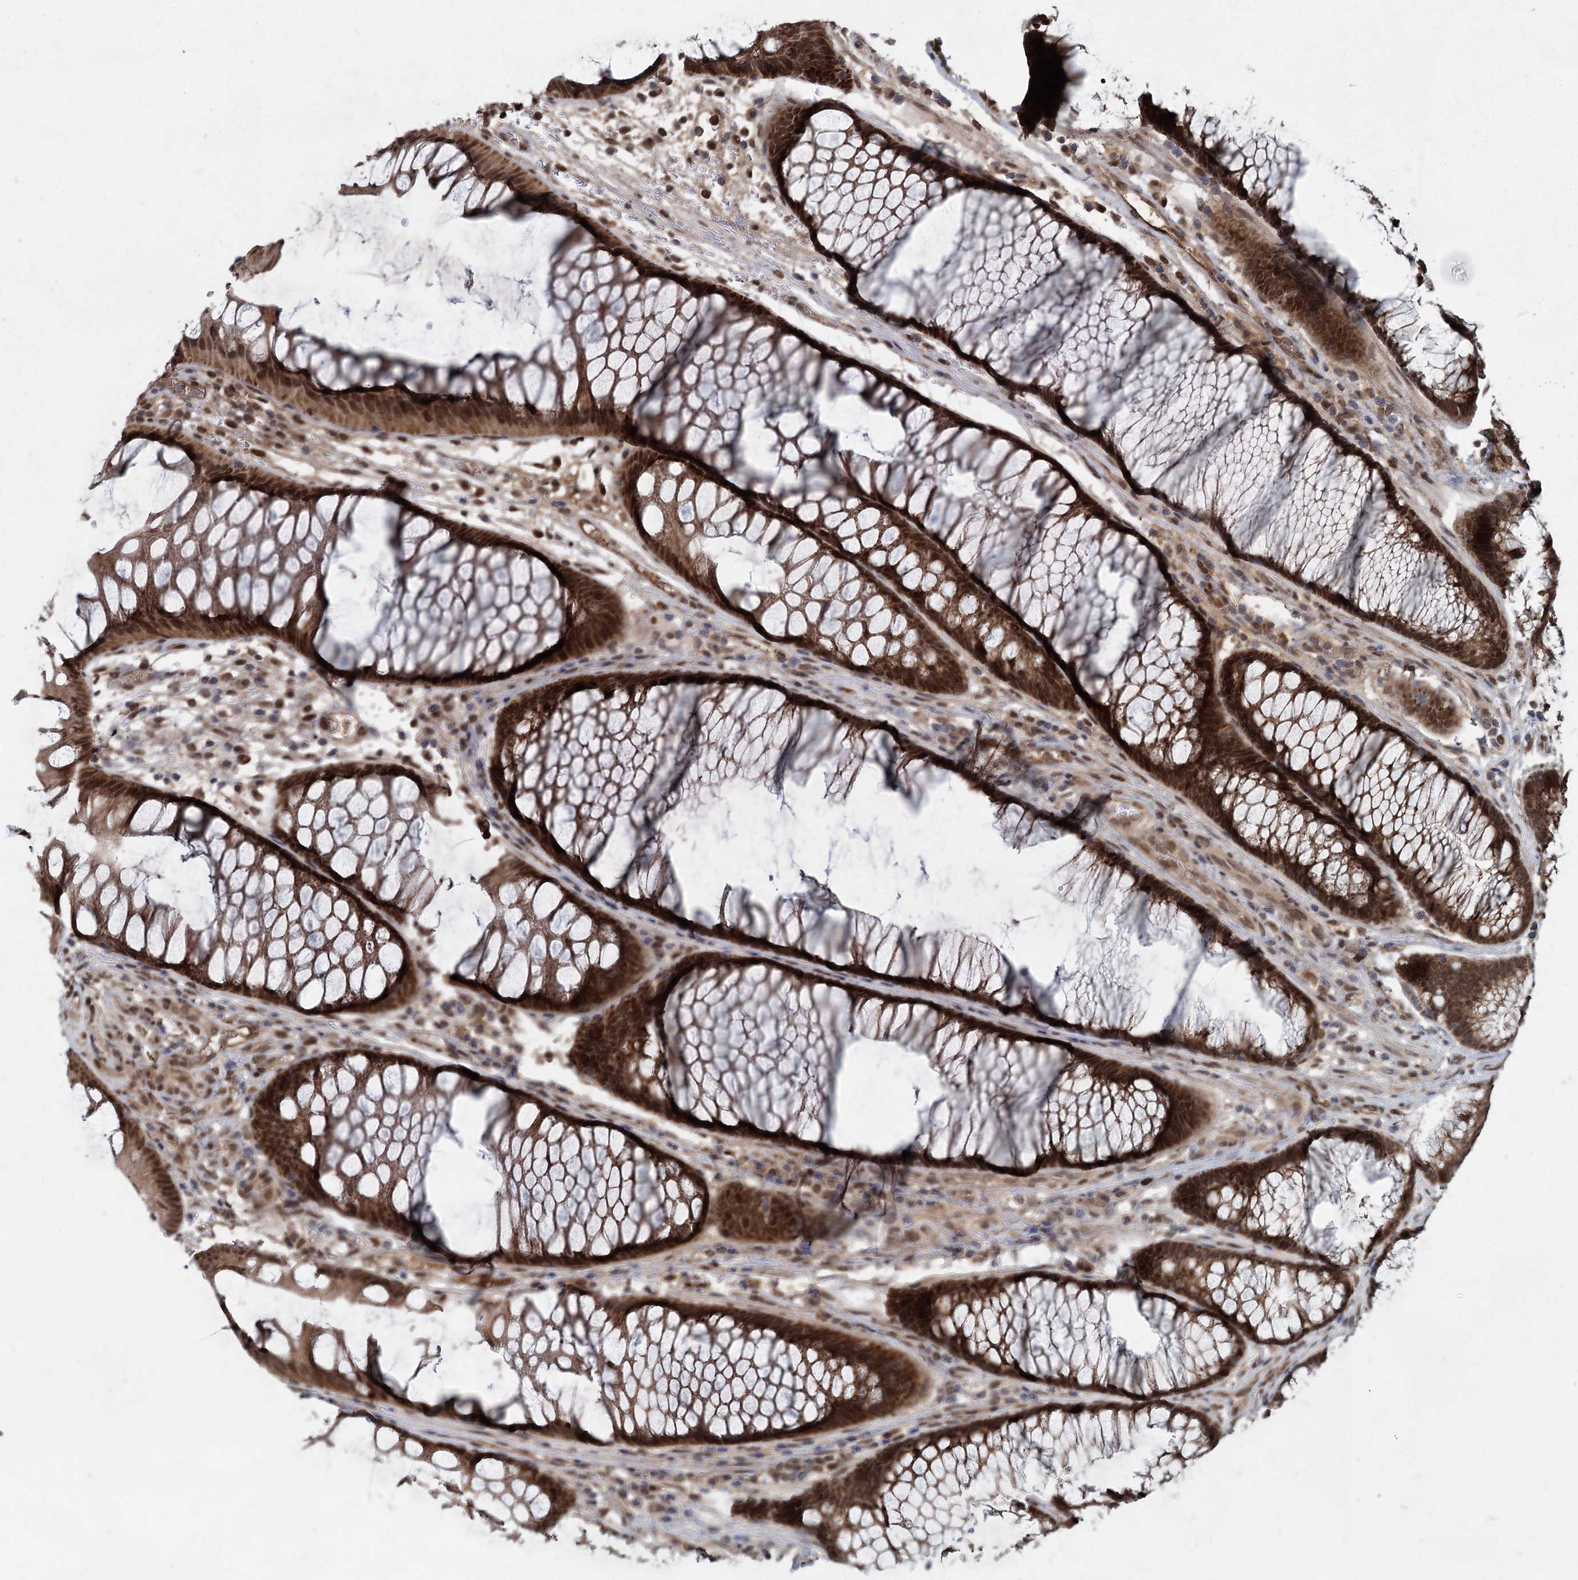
{"staining": {"intensity": "moderate", "quantity": ">75%", "location": "cytoplasmic/membranous,nuclear"}, "tissue": "colon", "cell_type": "Endothelial cells", "image_type": "normal", "snomed": [{"axis": "morphology", "description": "Normal tissue, NOS"}, {"axis": "topography", "description": "Colon"}], "caption": "Colon was stained to show a protein in brown. There is medium levels of moderate cytoplasmic/membranous,nuclear staining in about >75% of endothelial cells. Ihc stains the protein in brown and the nuclei are stained blue.", "gene": "MYG1", "patient": {"sex": "female", "age": 82}}